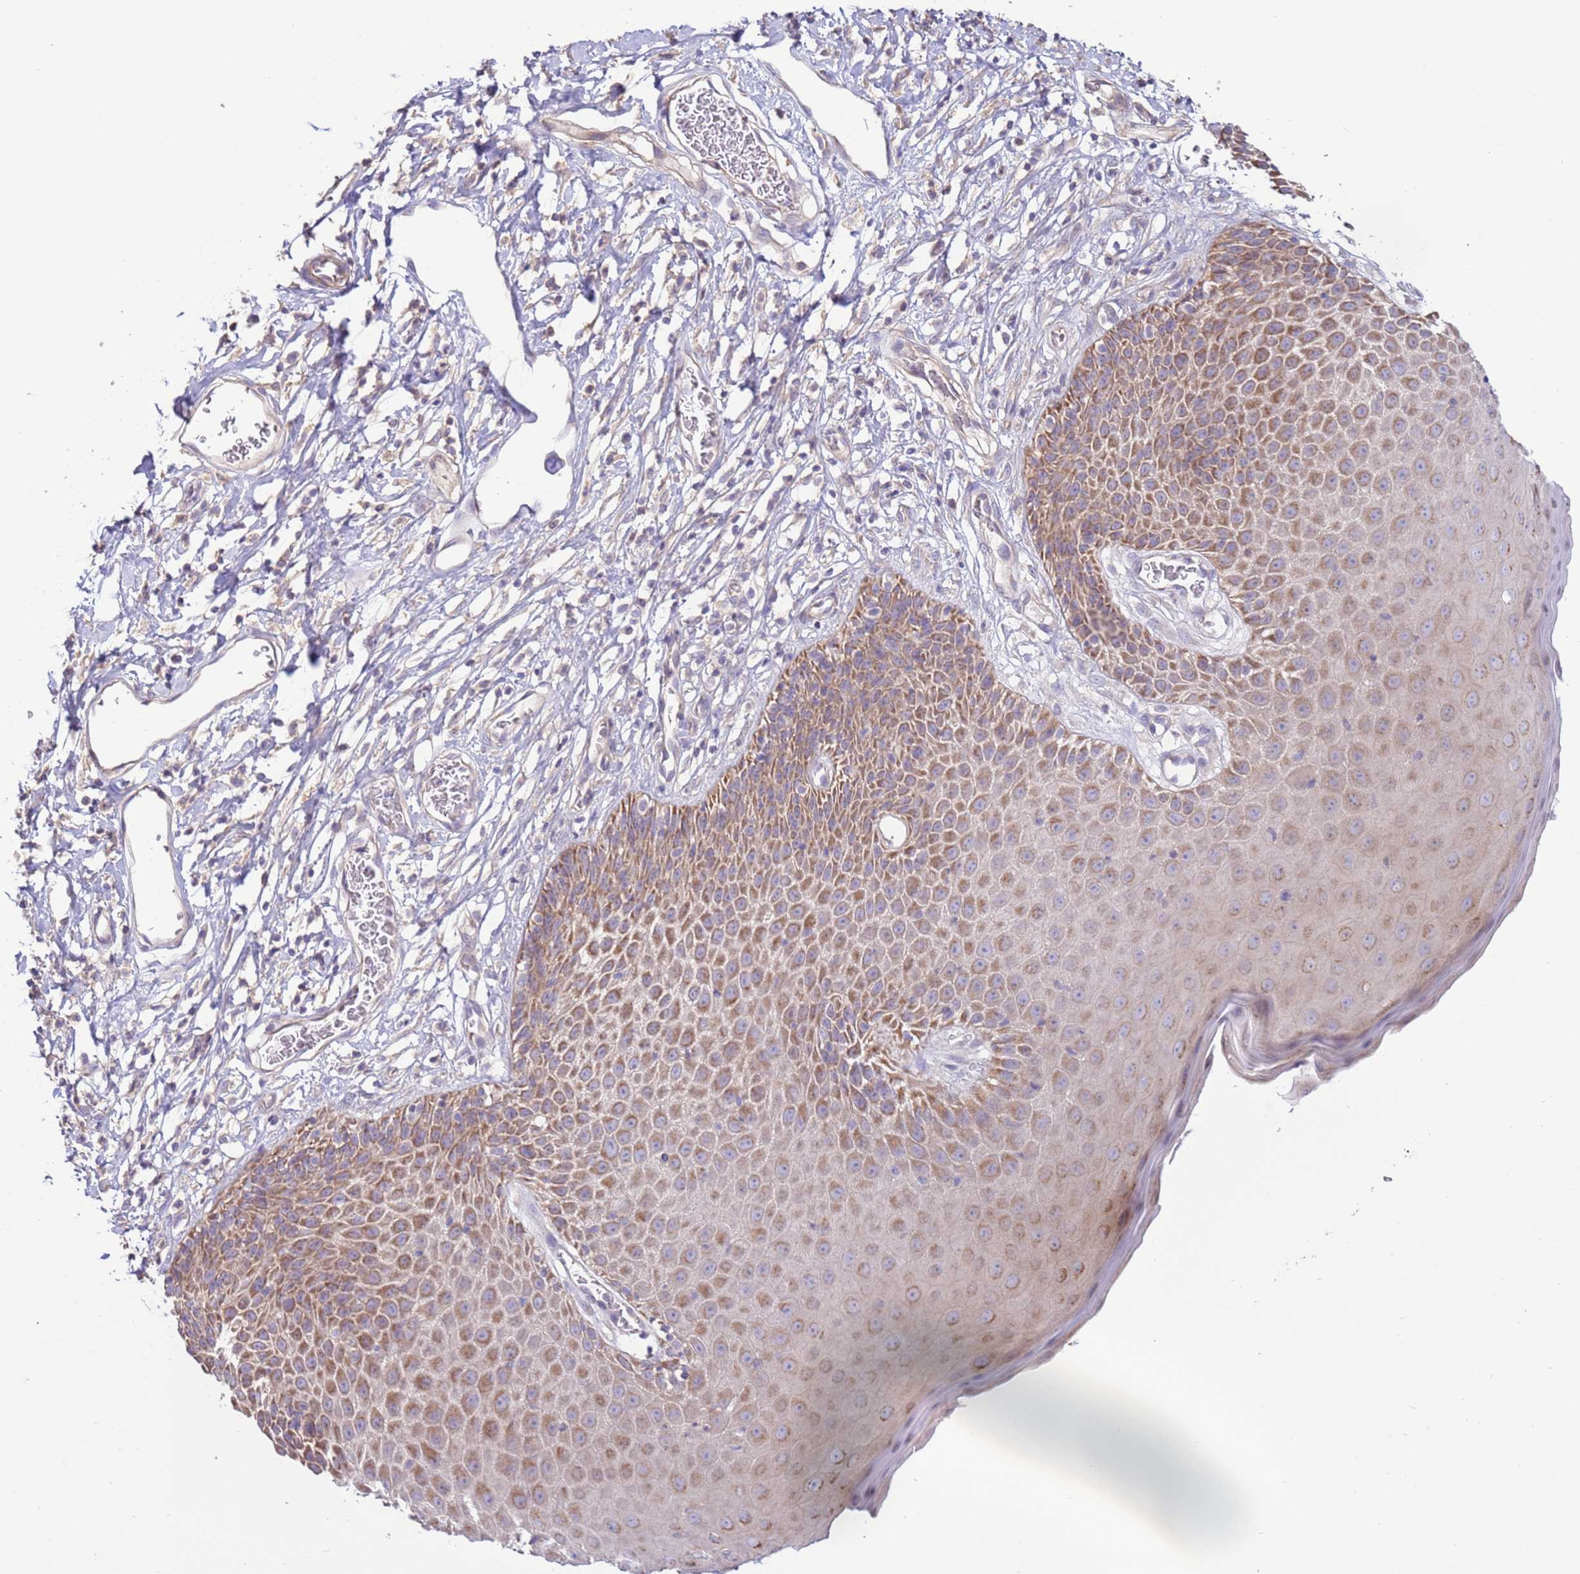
{"staining": {"intensity": "moderate", "quantity": ">75%", "location": "cytoplasmic/membranous"}, "tissue": "skin", "cell_type": "Epidermal cells", "image_type": "normal", "snomed": [{"axis": "morphology", "description": "Normal tissue, NOS"}, {"axis": "topography", "description": "Vulva"}], "caption": "Immunohistochemistry (IHC) histopathology image of normal skin stained for a protein (brown), which reveals medium levels of moderate cytoplasmic/membranous expression in approximately >75% of epidermal cells.", "gene": "EVA1B", "patient": {"sex": "female", "age": 68}}